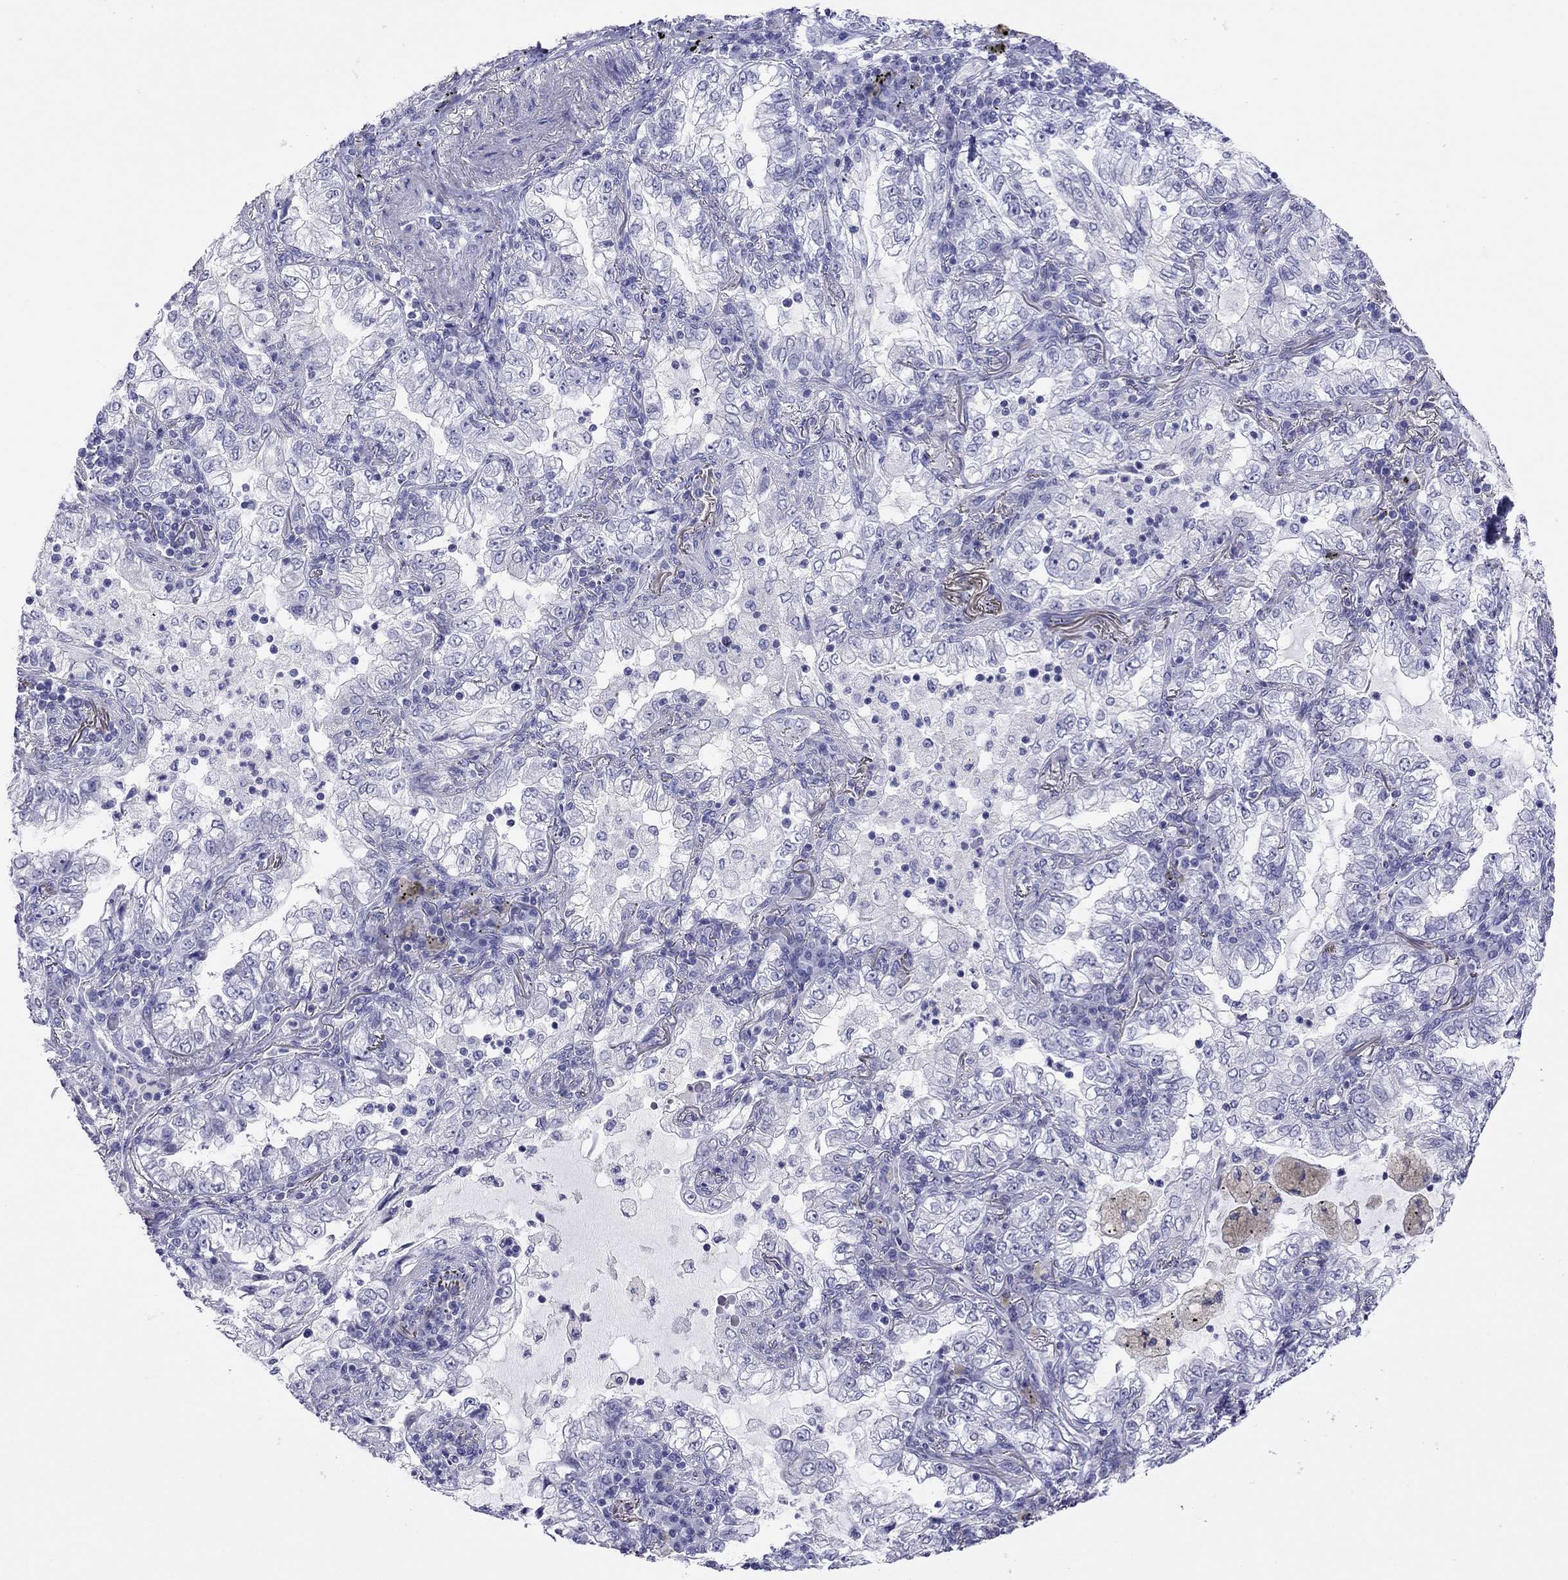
{"staining": {"intensity": "negative", "quantity": "none", "location": "none"}, "tissue": "lung cancer", "cell_type": "Tumor cells", "image_type": "cancer", "snomed": [{"axis": "morphology", "description": "Adenocarcinoma, NOS"}, {"axis": "topography", "description": "Lung"}], "caption": "IHC photomicrograph of lung cancer (adenocarcinoma) stained for a protein (brown), which exhibits no staining in tumor cells.", "gene": "MYMX", "patient": {"sex": "female", "age": 73}}